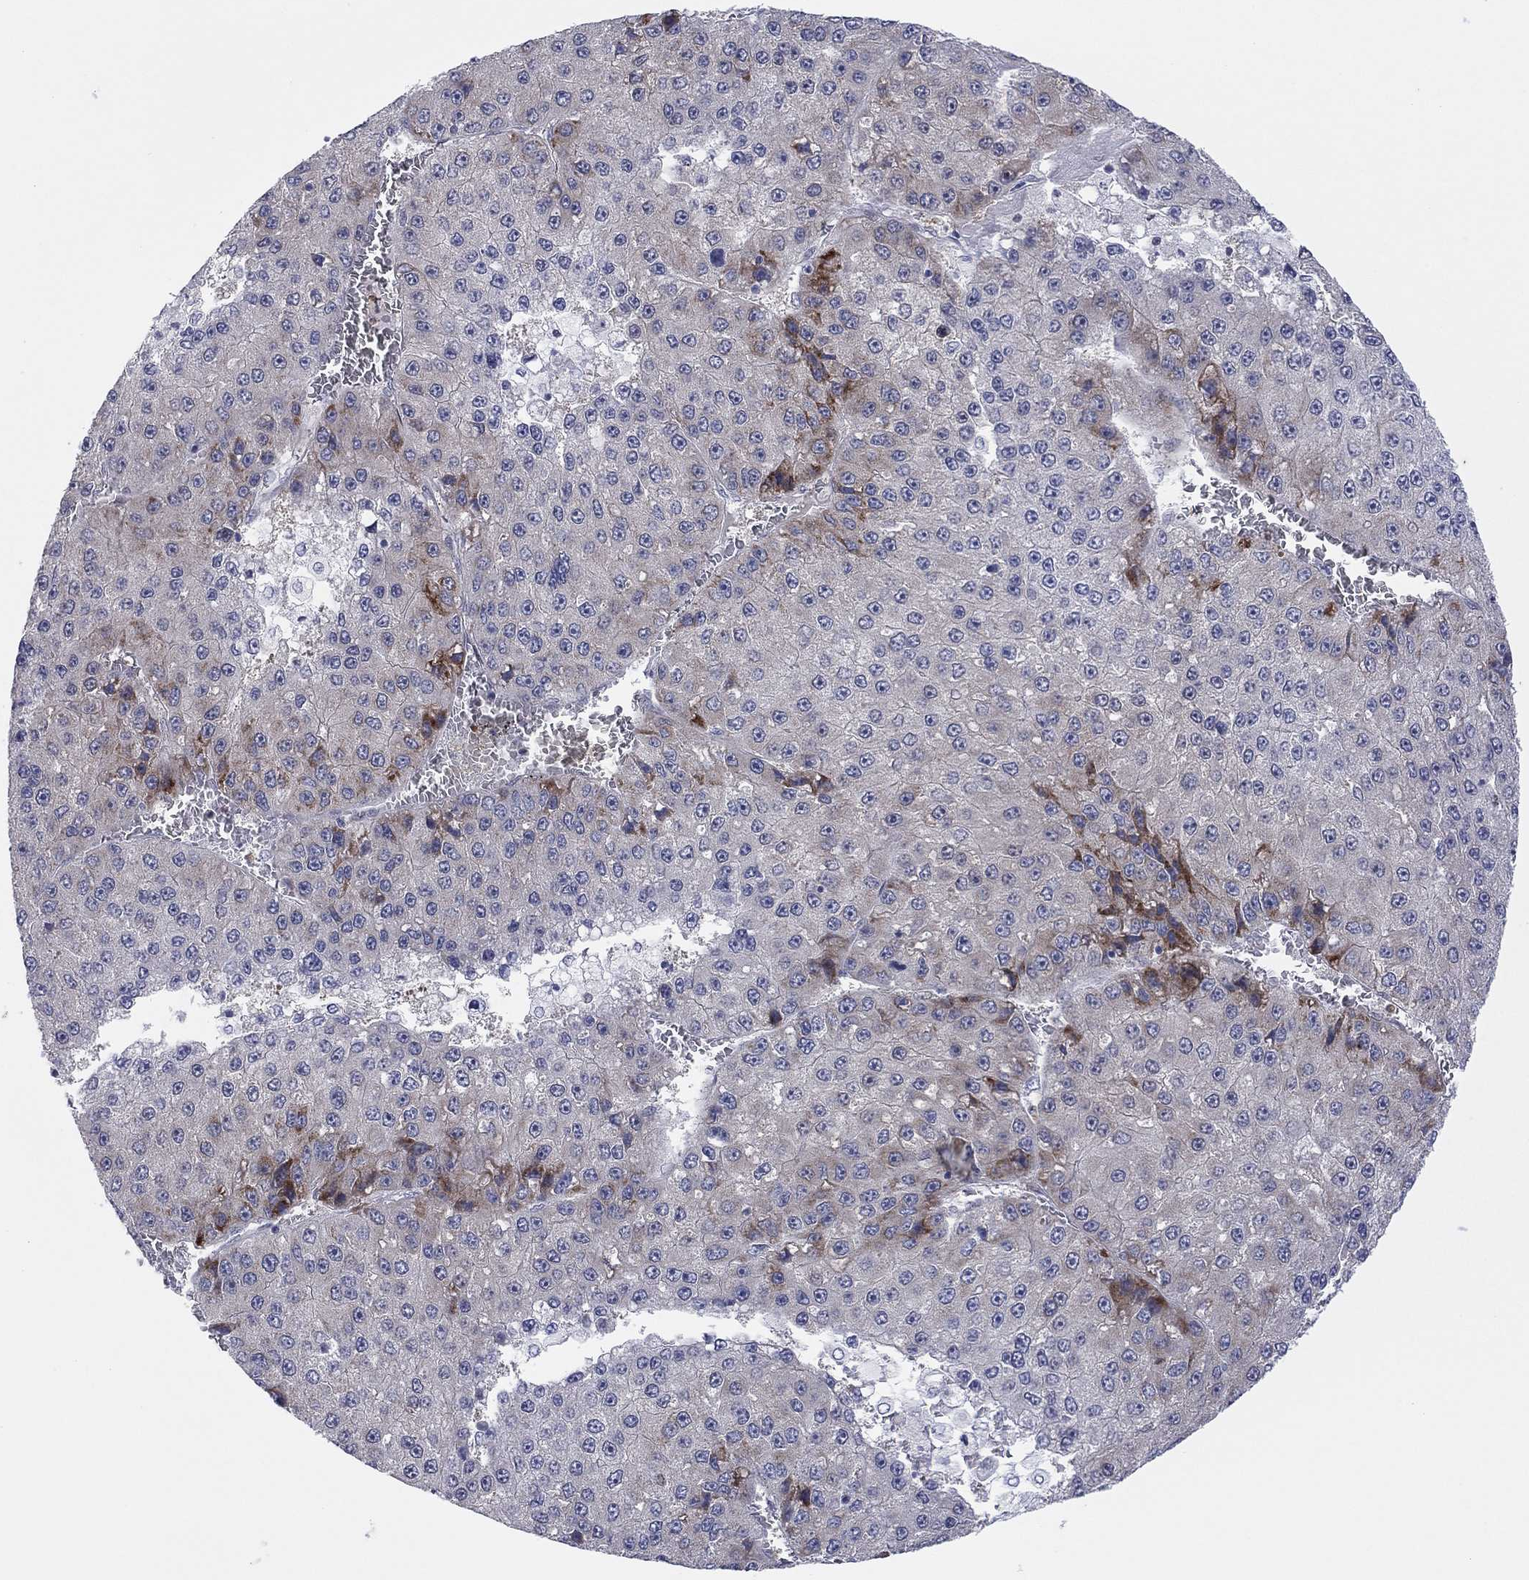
{"staining": {"intensity": "moderate", "quantity": "<25%", "location": "cytoplasmic/membranous"}, "tissue": "liver cancer", "cell_type": "Tumor cells", "image_type": "cancer", "snomed": [{"axis": "morphology", "description": "Carcinoma, Hepatocellular, NOS"}, {"axis": "topography", "description": "Liver"}], "caption": "This micrograph displays immunohistochemistry (IHC) staining of liver cancer, with low moderate cytoplasmic/membranous staining in about <25% of tumor cells.", "gene": "TTC21B", "patient": {"sex": "female", "age": 73}}